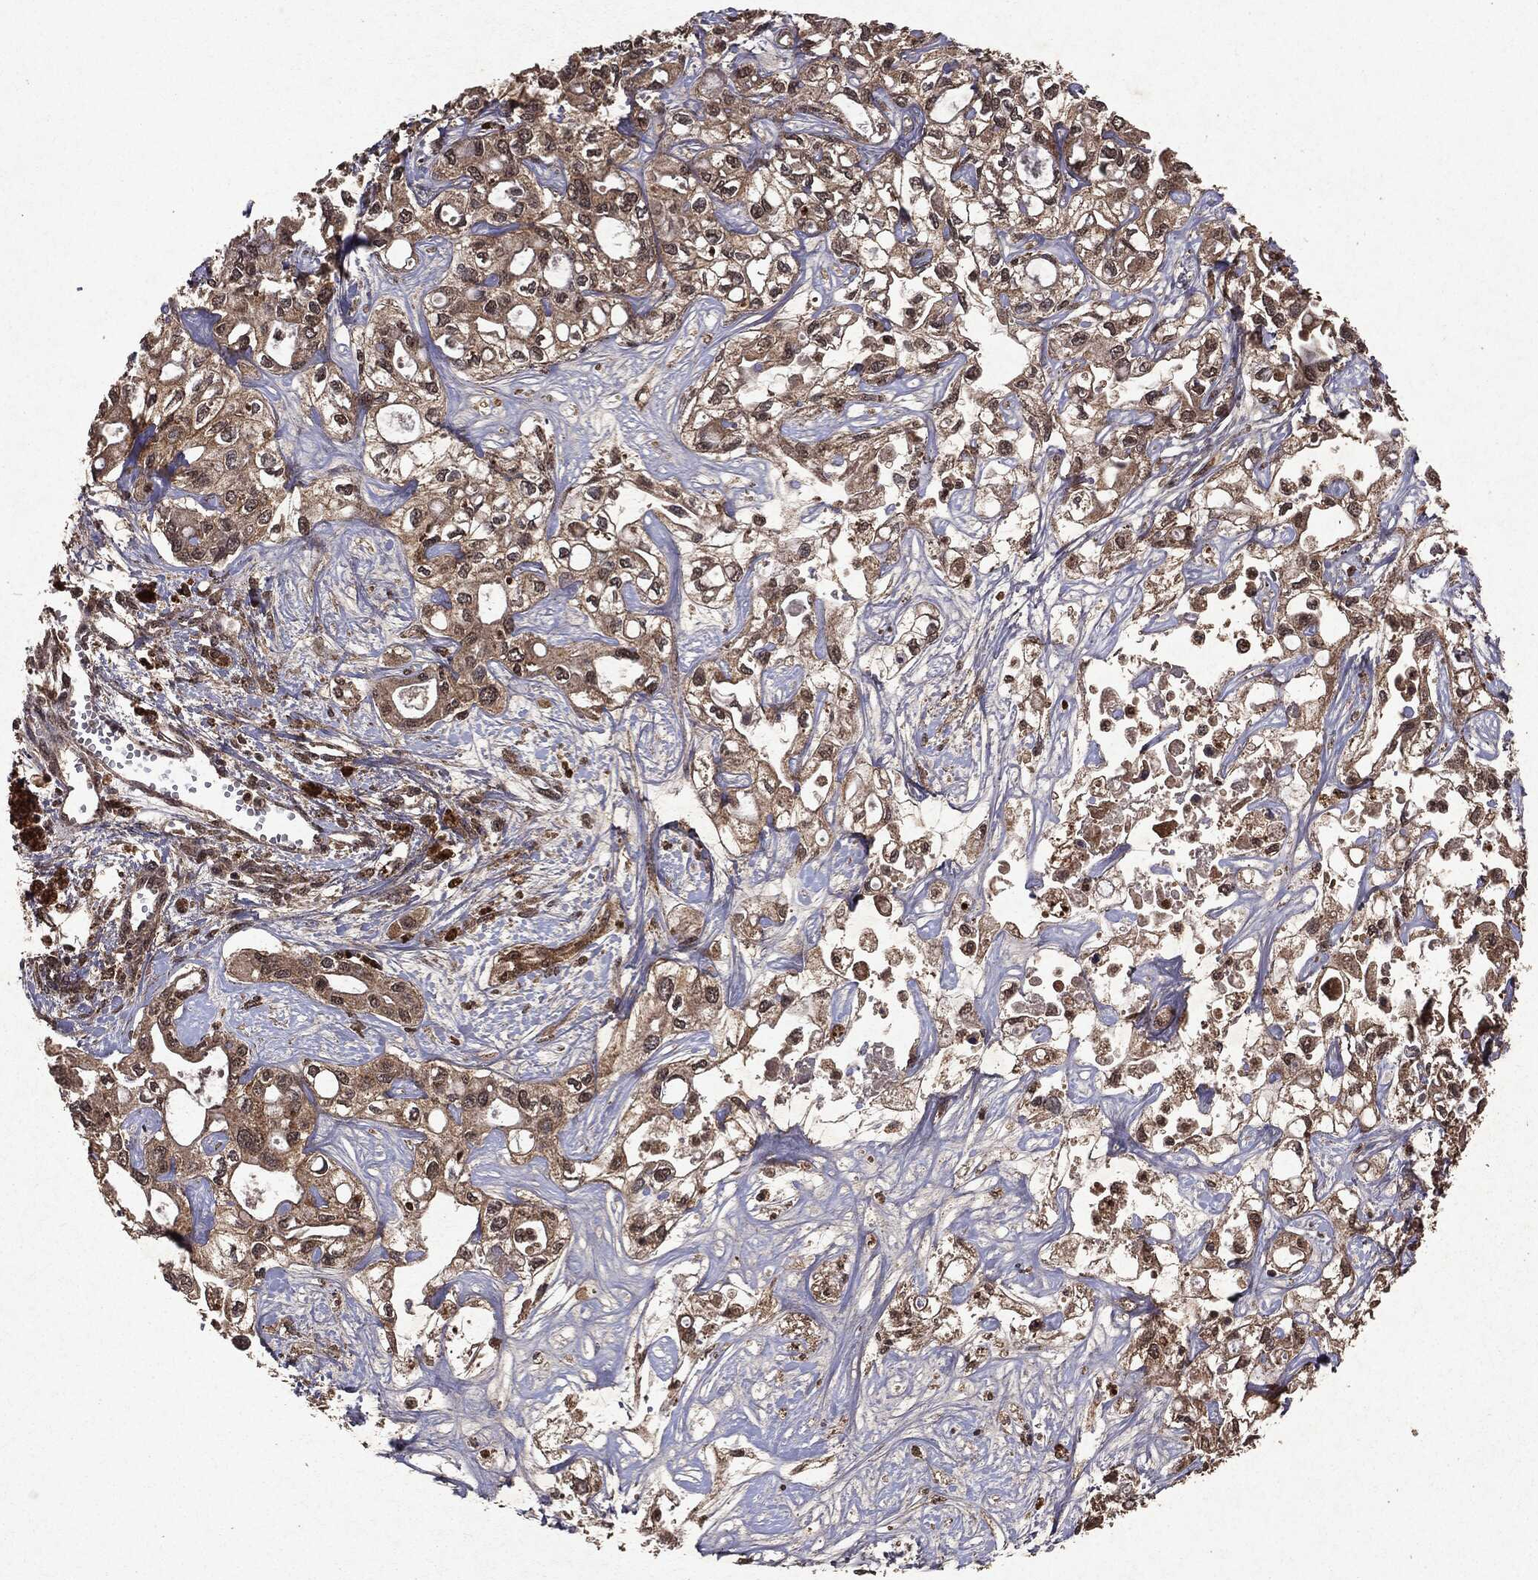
{"staining": {"intensity": "weak", "quantity": "25%-75%", "location": "cytoplasmic/membranous"}, "tissue": "liver cancer", "cell_type": "Tumor cells", "image_type": "cancer", "snomed": [{"axis": "morphology", "description": "Cholangiocarcinoma"}, {"axis": "topography", "description": "Liver"}], "caption": "High-magnification brightfield microscopy of cholangiocarcinoma (liver) stained with DAB (brown) and counterstained with hematoxylin (blue). tumor cells exhibit weak cytoplasmic/membranous staining is appreciated in about25%-75% of cells. (DAB (3,3'-diaminobenzidine) IHC with brightfield microscopy, high magnification).", "gene": "PEBP1", "patient": {"sex": "female", "age": 64}}